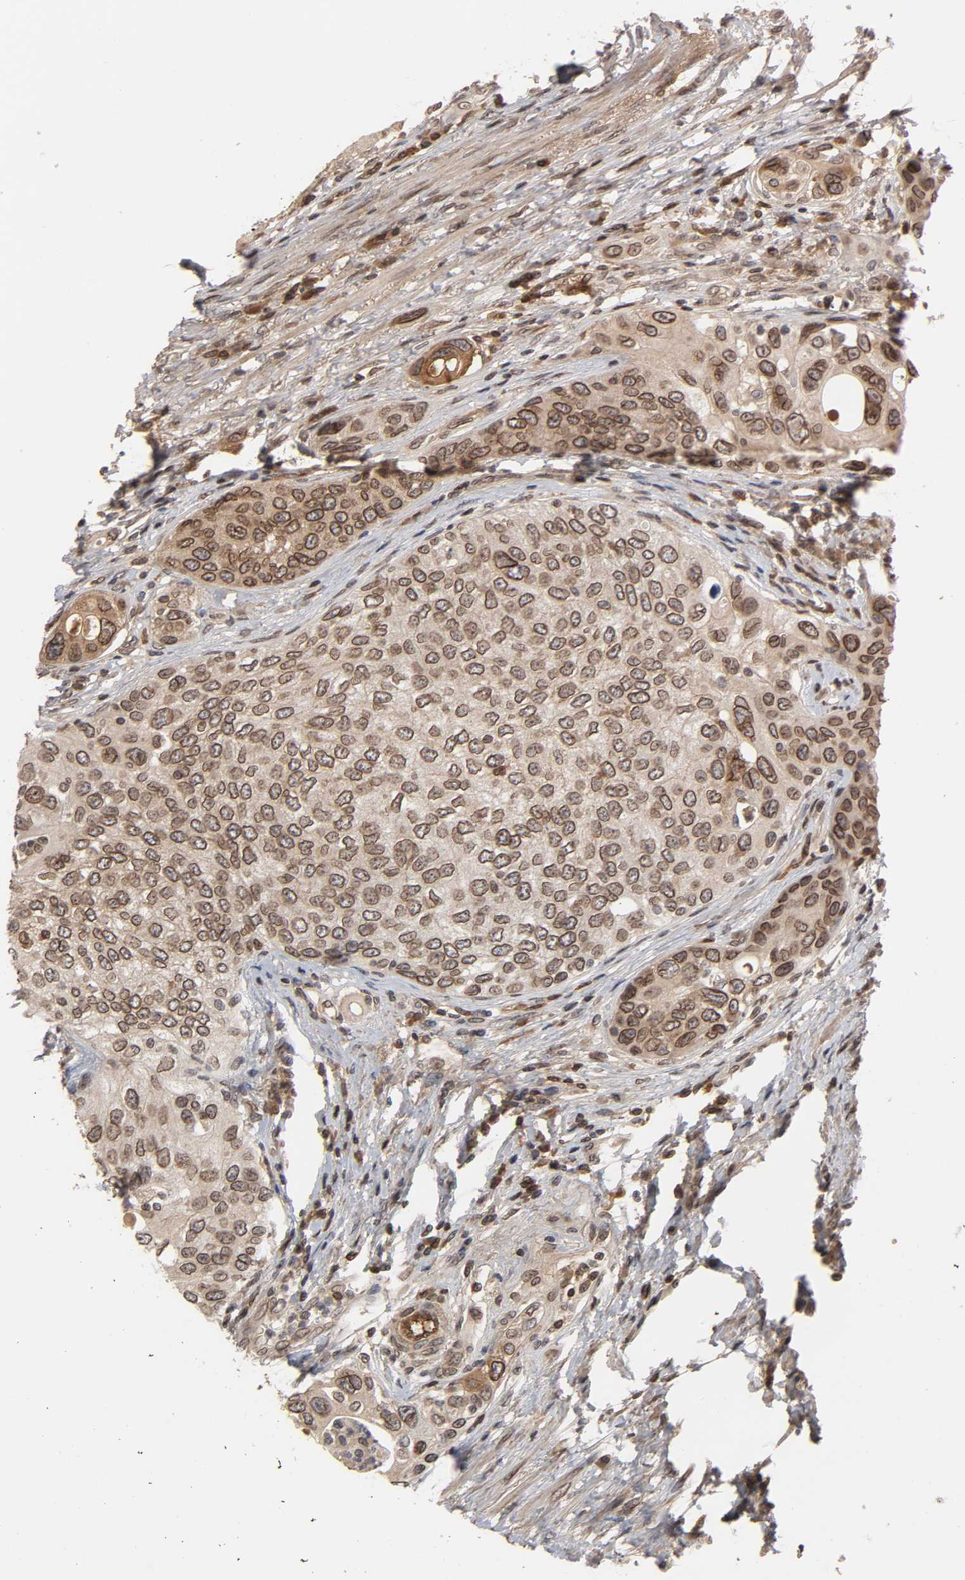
{"staining": {"intensity": "strong", "quantity": ">75%", "location": "cytoplasmic/membranous,nuclear"}, "tissue": "urothelial cancer", "cell_type": "Tumor cells", "image_type": "cancer", "snomed": [{"axis": "morphology", "description": "Urothelial carcinoma, High grade"}, {"axis": "topography", "description": "Urinary bladder"}], "caption": "High-grade urothelial carcinoma stained with IHC shows strong cytoplasmic/membranous and nuclear positivity in about >75% of tumor cells.", "gene": "CPN2", "patient": {"sex": "female", "age": 56}}